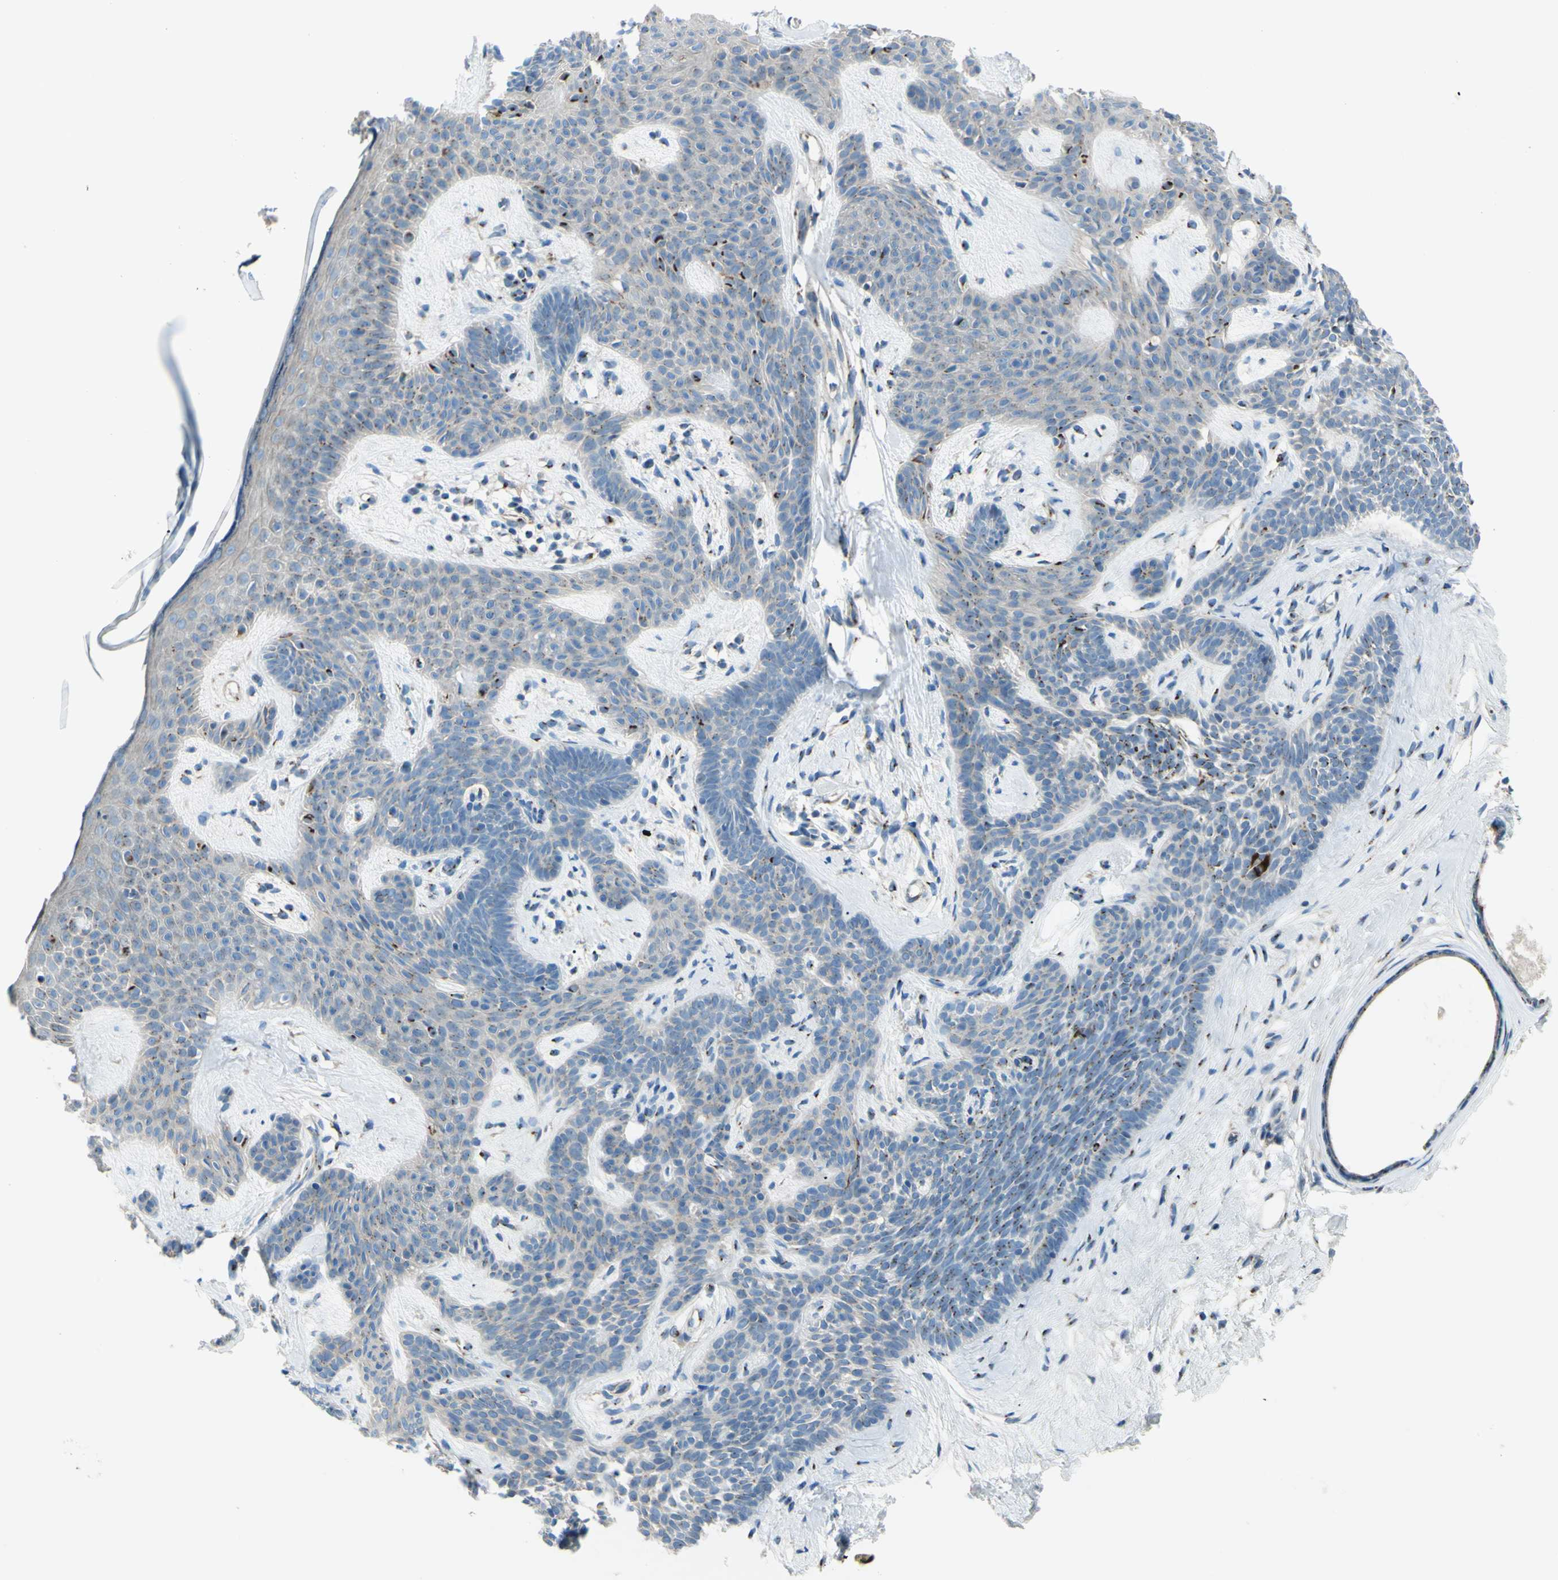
{"staining": {"intensity": "weak", "quantity": "<25%", "location": "cytoplasmic/membranous"}, "tissue": "skin cancer", "cell_type": "Tumor cells", "image_type": "cancer", "snomed": [{"axis": "morphology", "description": "Developmental malformation"}, {"axis": "morphology", "description": "Basal cell carcinoma"}, {"axis": "topography", "description": "Skin"}], "caption": "This is an immunohistochemistry micrograph of human basal cell carcinoma (skin). There is no staining in tumor cells.", "gene": "B4GALT1", "patient": {"sex": "female", "age": 62}}